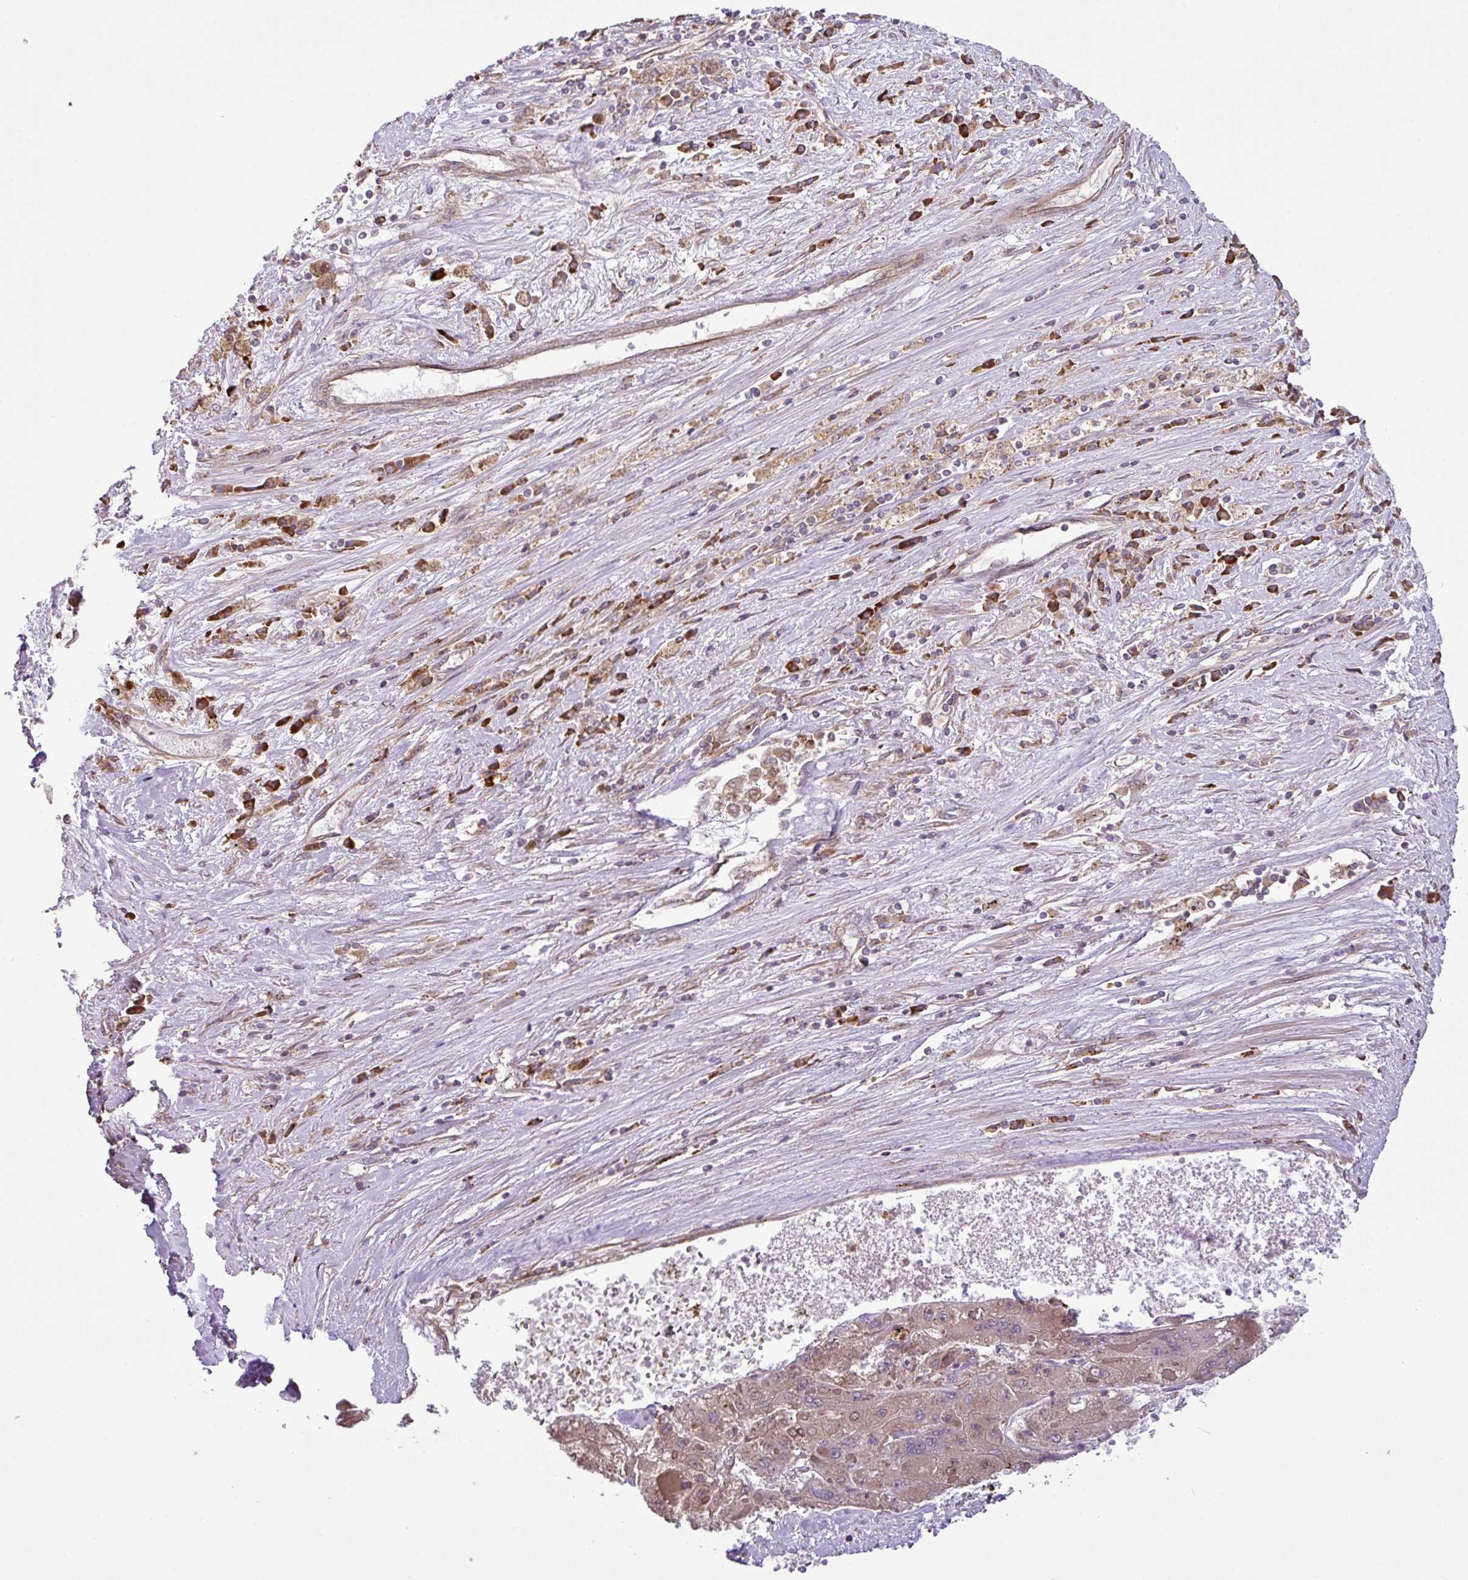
{"staining": {"intensity": "weak", "quantity": "25%-75%", "location": "cytoplasmic/membranous"}, "tissue": "liver cancer", "cell_type": "Tumor cells", "image_type": "cancer", "snomed": [{"axis": "morphology", "description": "Carcinoma, Hepatocellular, NOS"}, {"axis": "topography", "description": "Liver"}], "caption": "A micrograph of hepatocellular carcinoma (liver) stained for a protein exhibits weak cytoplasmic/membranous brown staining in tumor cells. Immunohistochemistry stains the protein of interest in brown and the nuclei are stained blue.", "gene": "DLGAP4", "patient": {"sex": "female", "age": 73}}